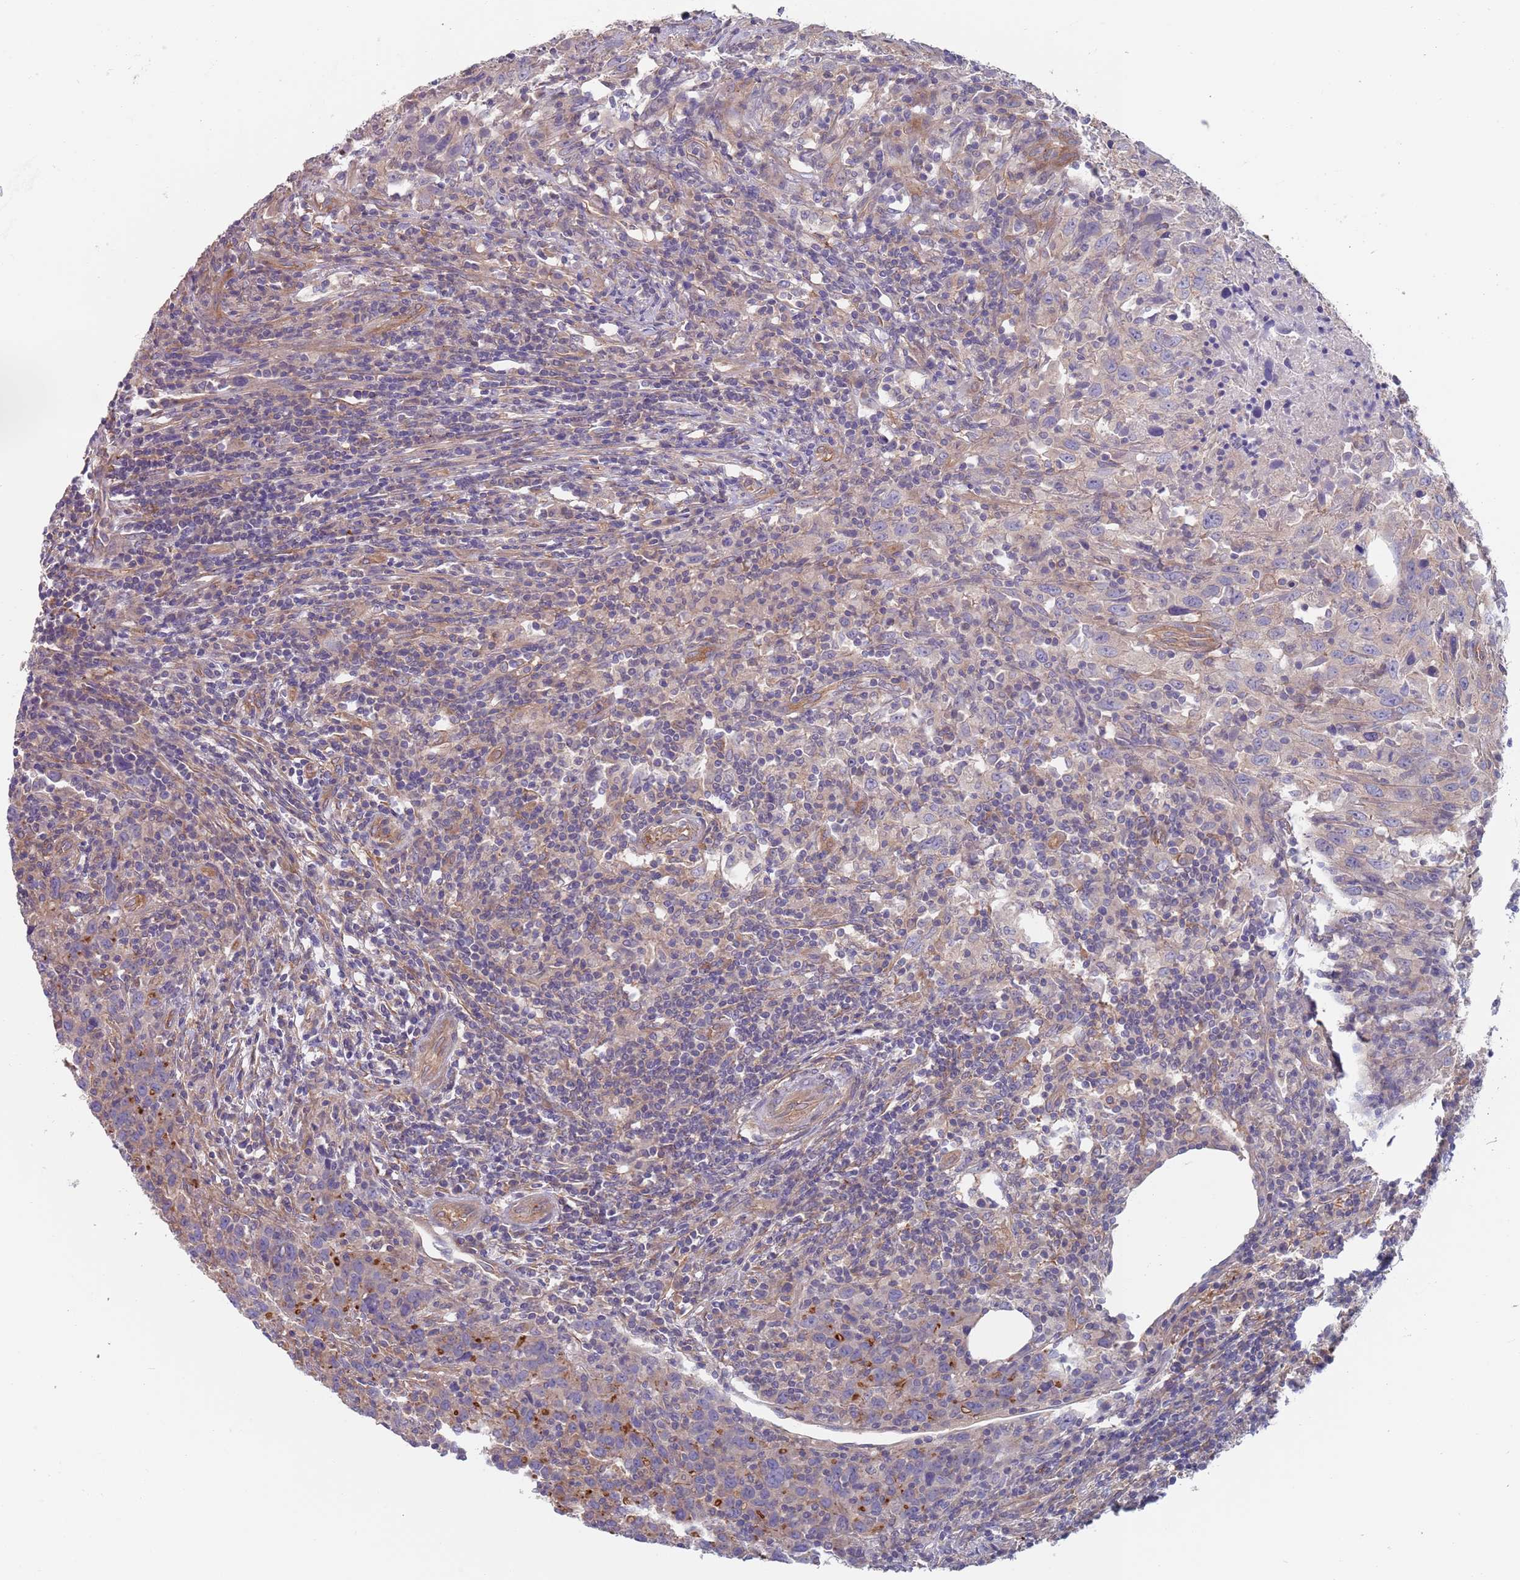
{"staining": {"intensity": "moderate", "quantity": "<25%", "location": "cytoplasmic/membranous"}, "tissue": "urothelial cancer", "cell_type": "Tumor cells", "image_type": "cancer", "snomed": [{"axis": "morphology", "description": "Urothelial carcinoma, High grade"}, {"axis": "topography", "description": "Urinary bladder"}], "caption": "Immunohistochemical staining of human urothelial carcinoma (high-grade) reveals low levels of moderate cytoplasmic/membranous staining in about <25% of tumor cells. The staining was performed using DAB (3,3'-diaminobenzidine) to visualize the protein expression in brown, while the nuclei were stained in blue with hematoxylin (Magnification: 20x).", "gene": "APPL2", "patient": {"sex": "male", "age": 61}}